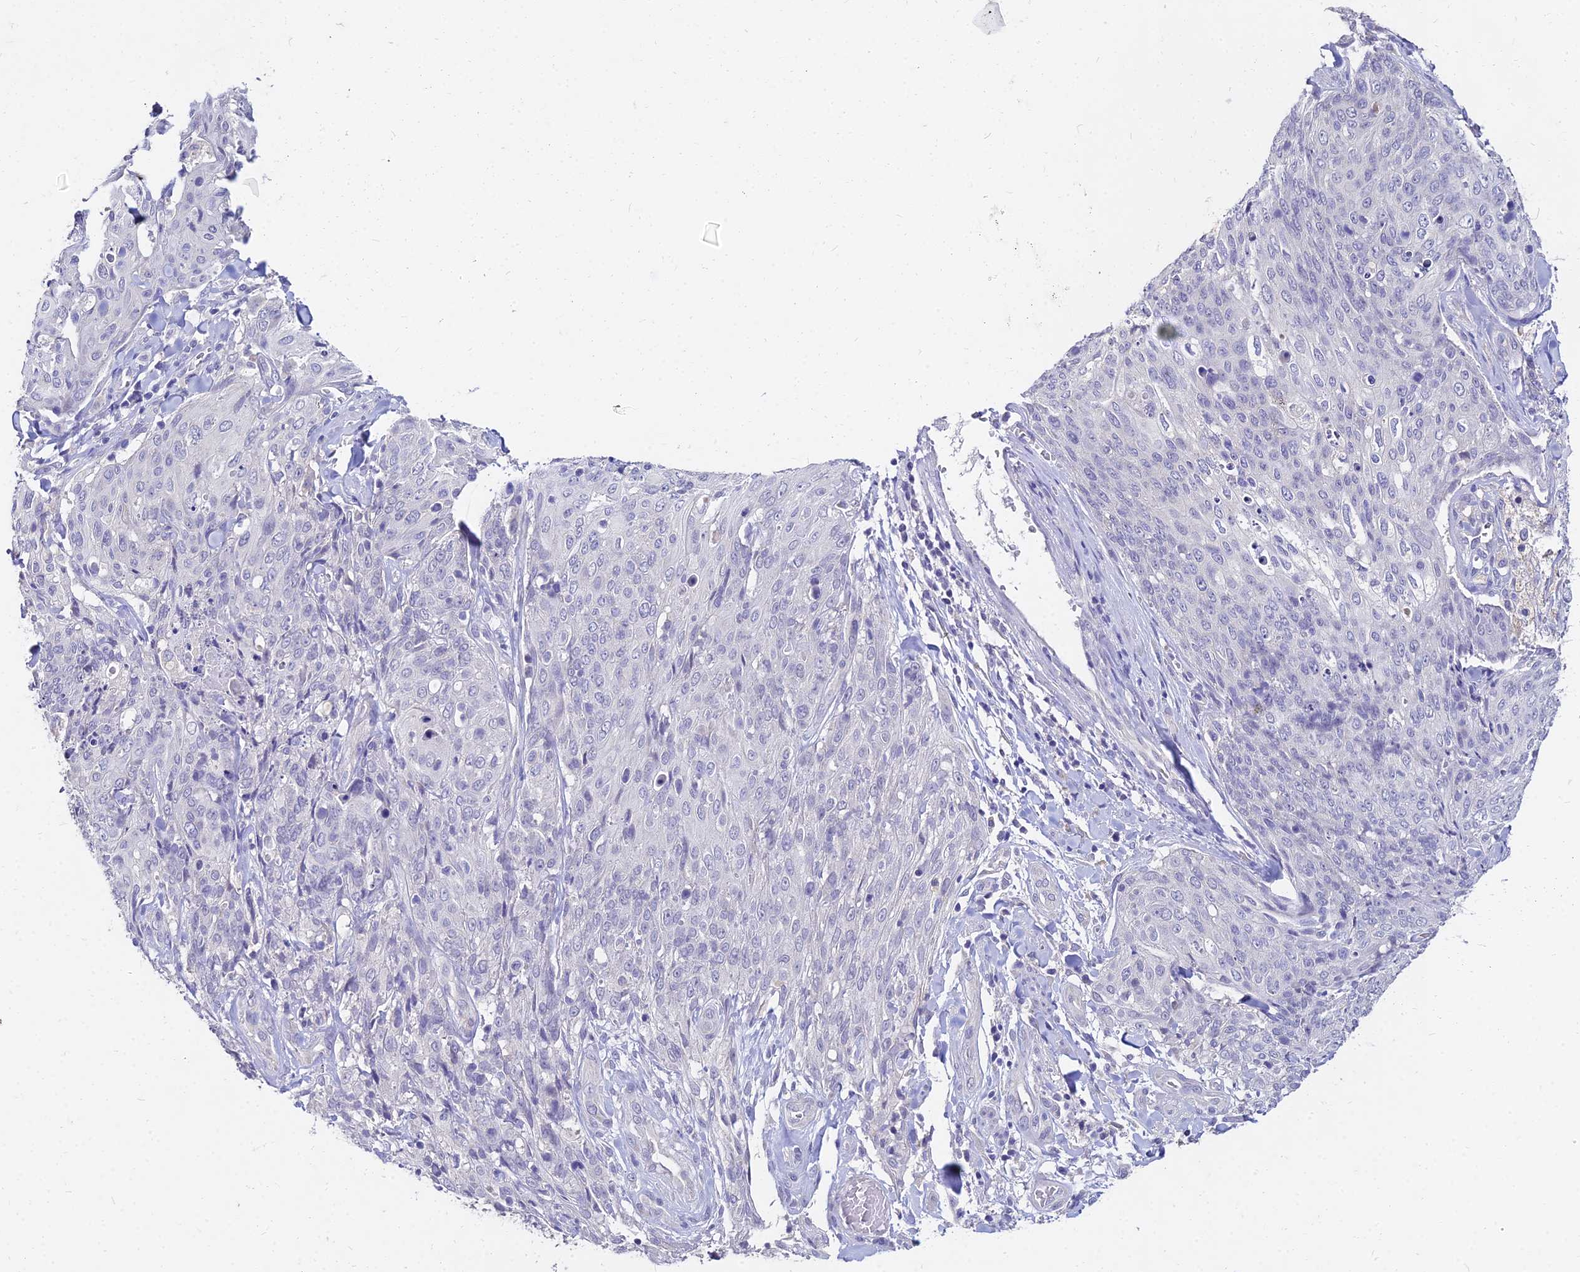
{"staining": {"intensity": "negative", "quantity": "none", "location": "none"}, "tissue": "skin cancer", "cell_type": "Tumor cells", "image_type": "cancer", "snomed": [{"axis": "morphology", "description": "Squamous cell carcinoma, NOS"}, {"axis": "topography", "description": "Skin"}, {"axis": "topography", "description": "Vulva"}], "caption": "IHC histopathology image of neoplastic tissue: human squamous cell carcinoma (skin) stained with DAB displays no significant protein positivity in tumor cells.", "gene": "NPY", "patient": {"sex": "female", "age": 85}}